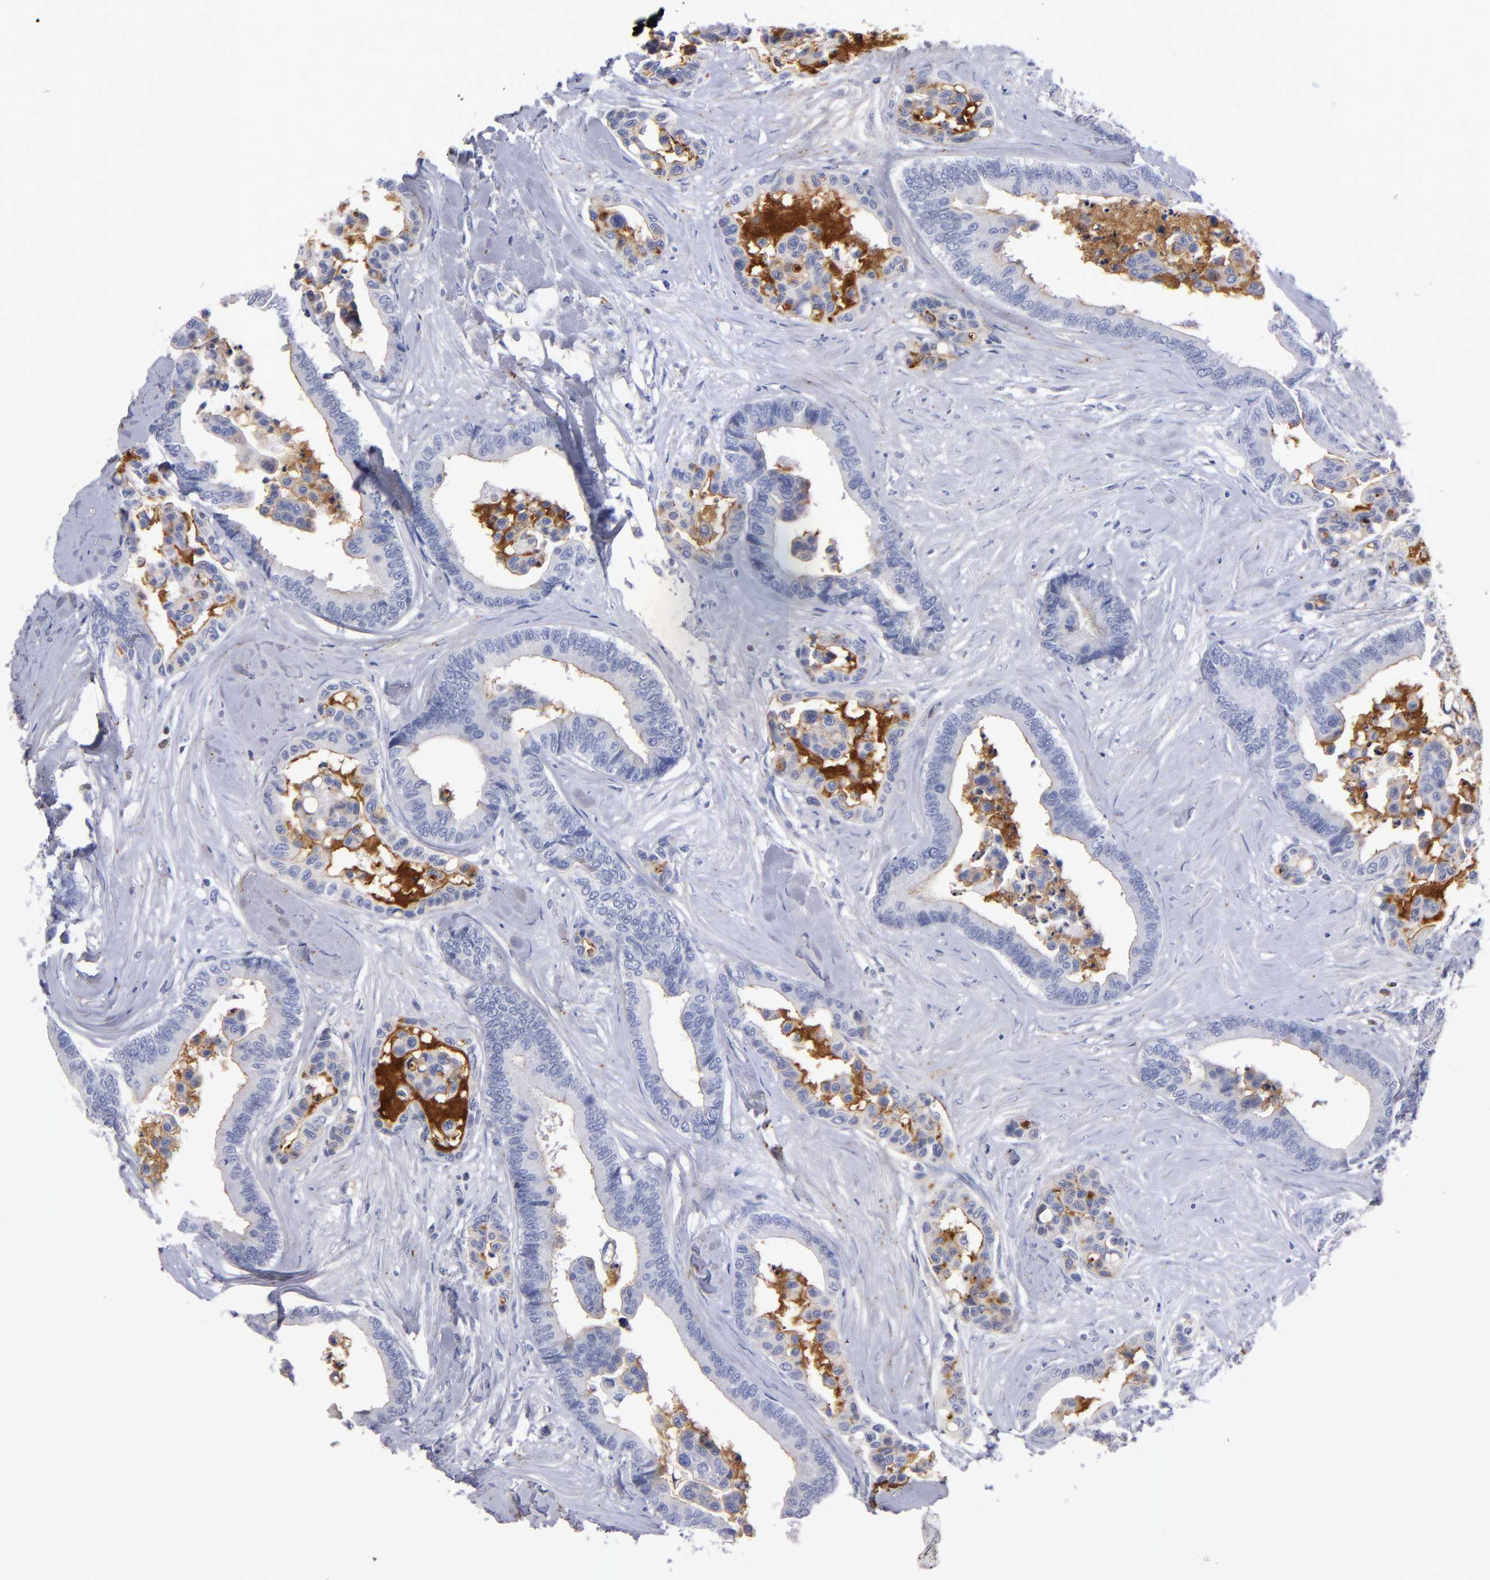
{"staining": {"intensity": "weak", "quantity": "<25%", "location": "cytoplasmic/membranous"}, "tissue": "colorectal cancer", "cell_type": "Tumor cells", "image_type": "cancer", "snomed": [{"axis": "morphology", "description": "Adenocarcinoma, NOS"}, {"axis": "topography", "description": "Colon"}], "caption": "Immunohistochemistry micrograph of neoplastic tissue: human colorectal cancer (adenocarcinoma) stained with DAB shows no significant protein positivity in tumor cells. (DAB (3,3'-diaminobenzidine) immunohistochemistry (IHC) with hematoxylin counter stain).", "gene": "MFGE8", "patient": {"sex": "male", "age": 82}}